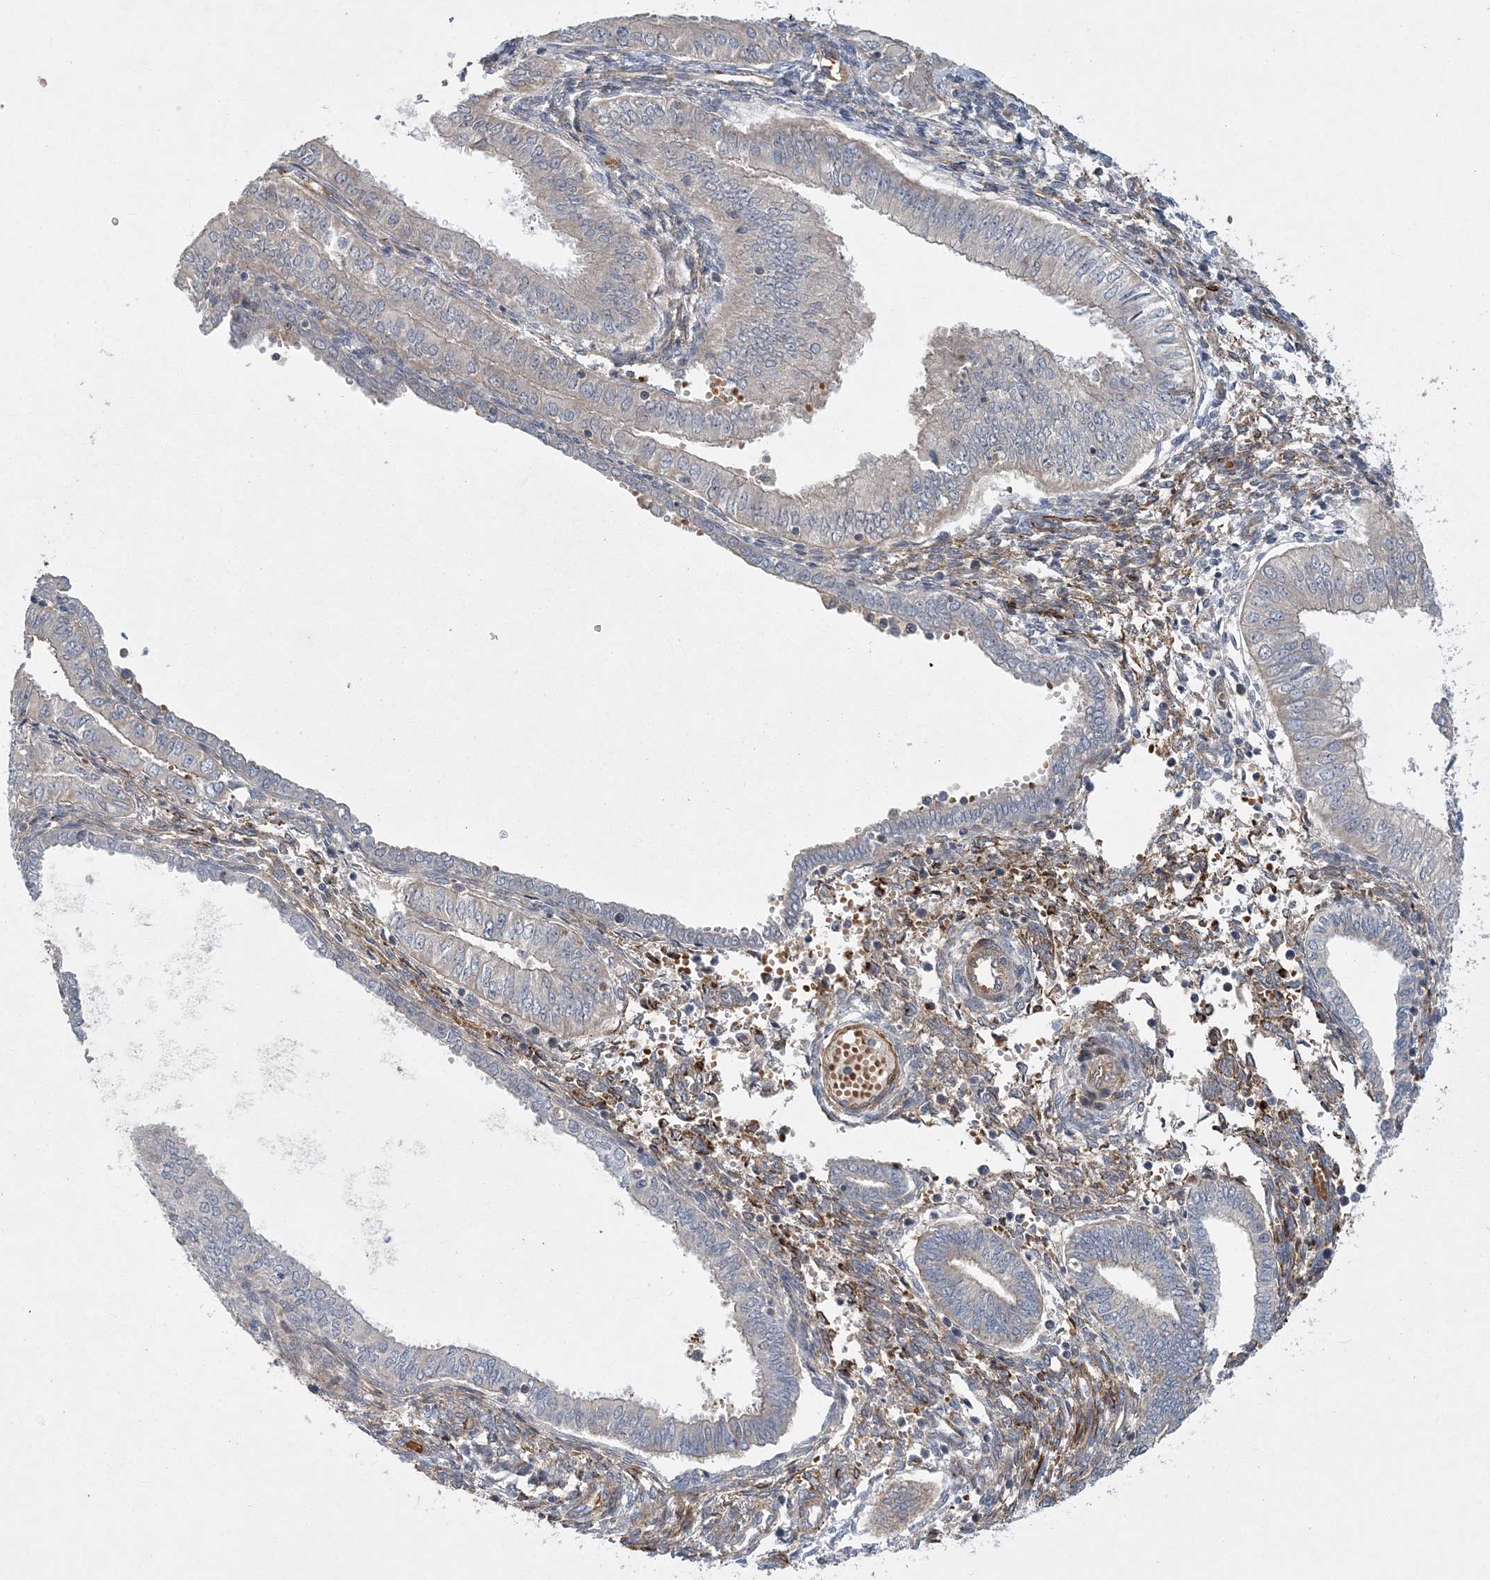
{"staining": {"intensity": "negative", "quantity": "none", "location": "none"}, "tissue": "endometrial cancer", "cell_type": "Tumor cells", "image_type": "cancer", "snomed": [{"axis": "morphology", "description": "Normal tissue, NOS"}, {"axis": "morphology", "description": "Adenocarcinoma, NOS"}, {"axis": "topography", "description": "Endometrium"}], "caption": "IHC of endometrial adenocarcinoma exhibits no positivity in tumor cells.", "gene": "CALN1", "patient": {"sex": "female", "age": 53}}